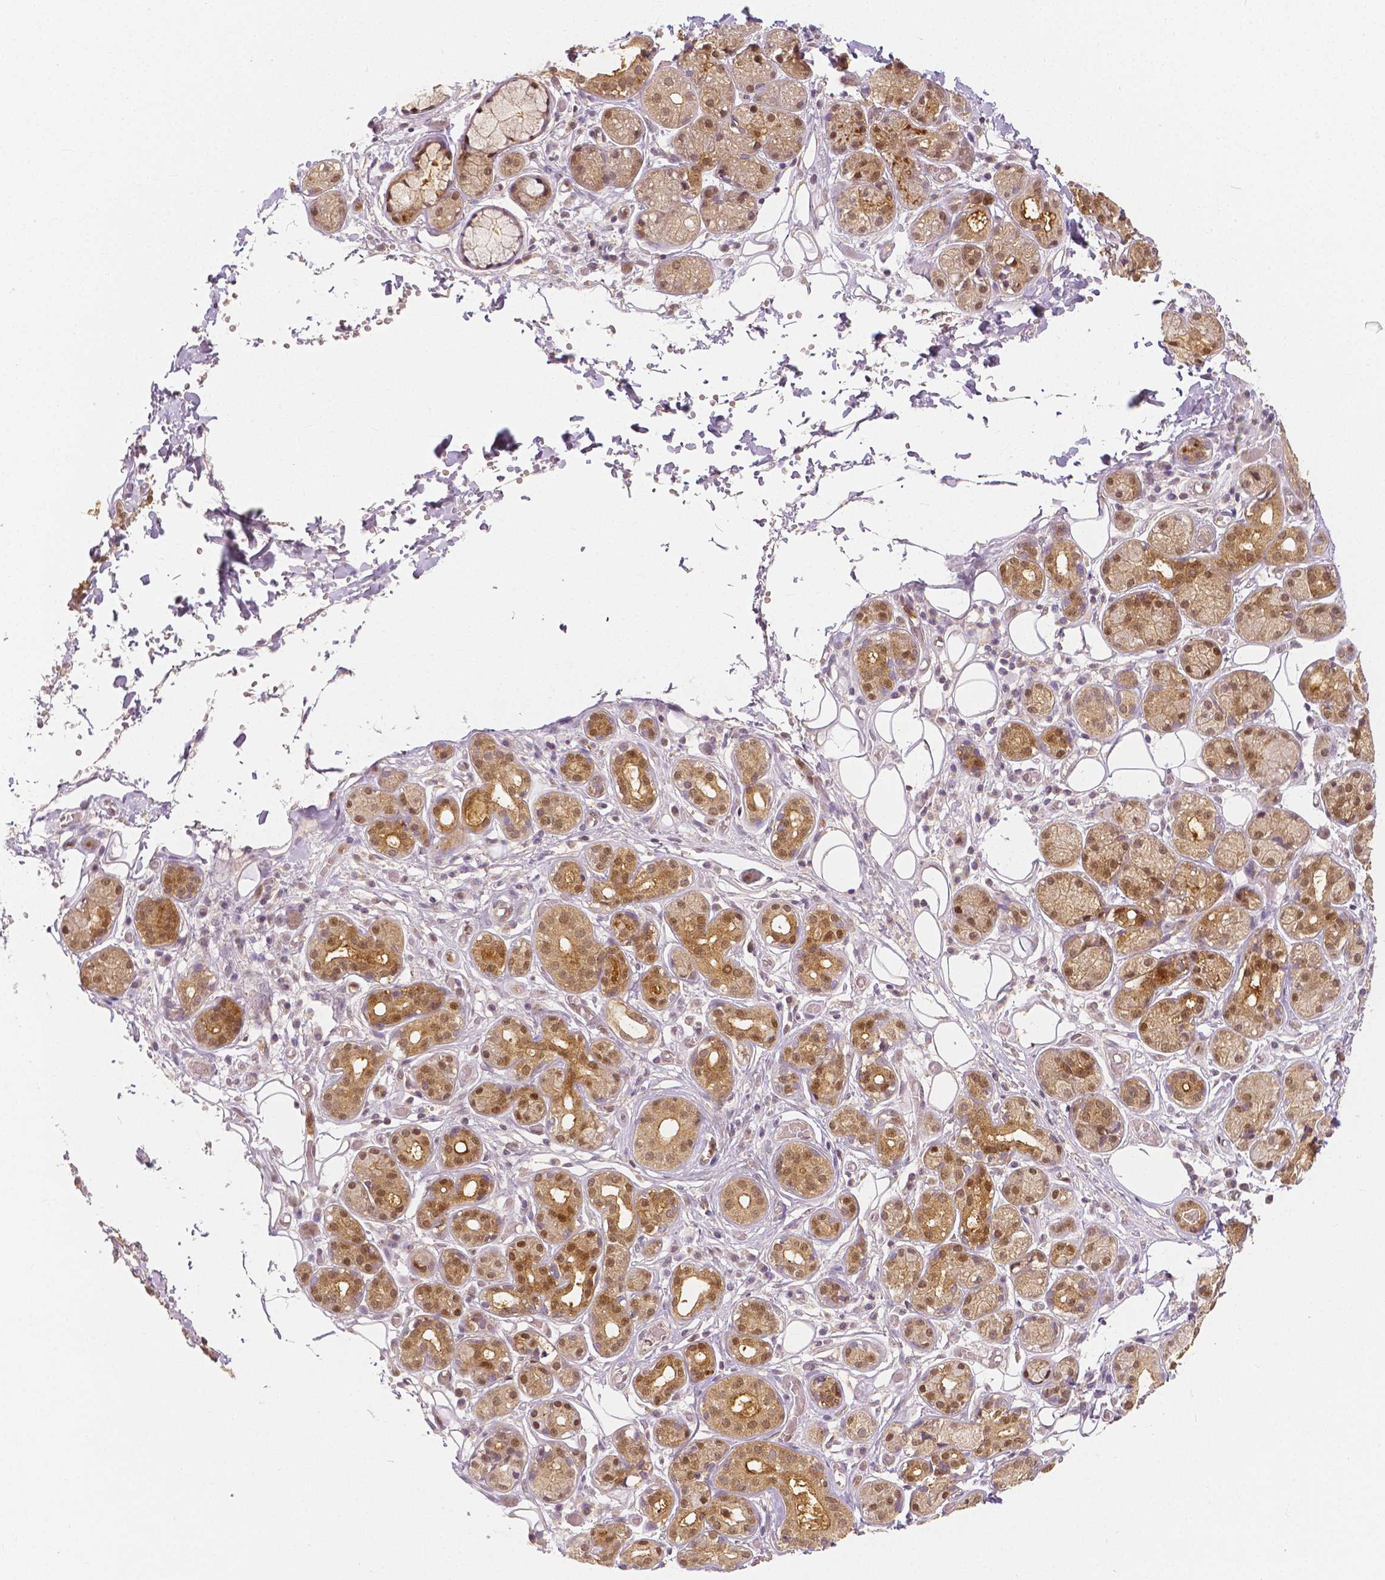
{"staining": {"intensity": "moderate", "quantity": ">75%", "location": "cytoplasmic/membranous,nuclear"}, "tissue": "salivary gland", "cell_type": "Glandular cells", "image_type": "normal", "snomed": [{"axis": "morphology", "description": "Normal tissue, NOS"}, {"axis": "topography", "description": "Salivary gland"}, {"axis": "topography", "description": "Peripheral nerve tissue"}], "caption": "Glandular cells show medium levels of moderate cytoplasmic/membranous,nuclear staining in approximately >75% of cells in unremarkable salivary gland.", "gene": "NAPRT", "patient": {"sex": "male", "age": 71}}